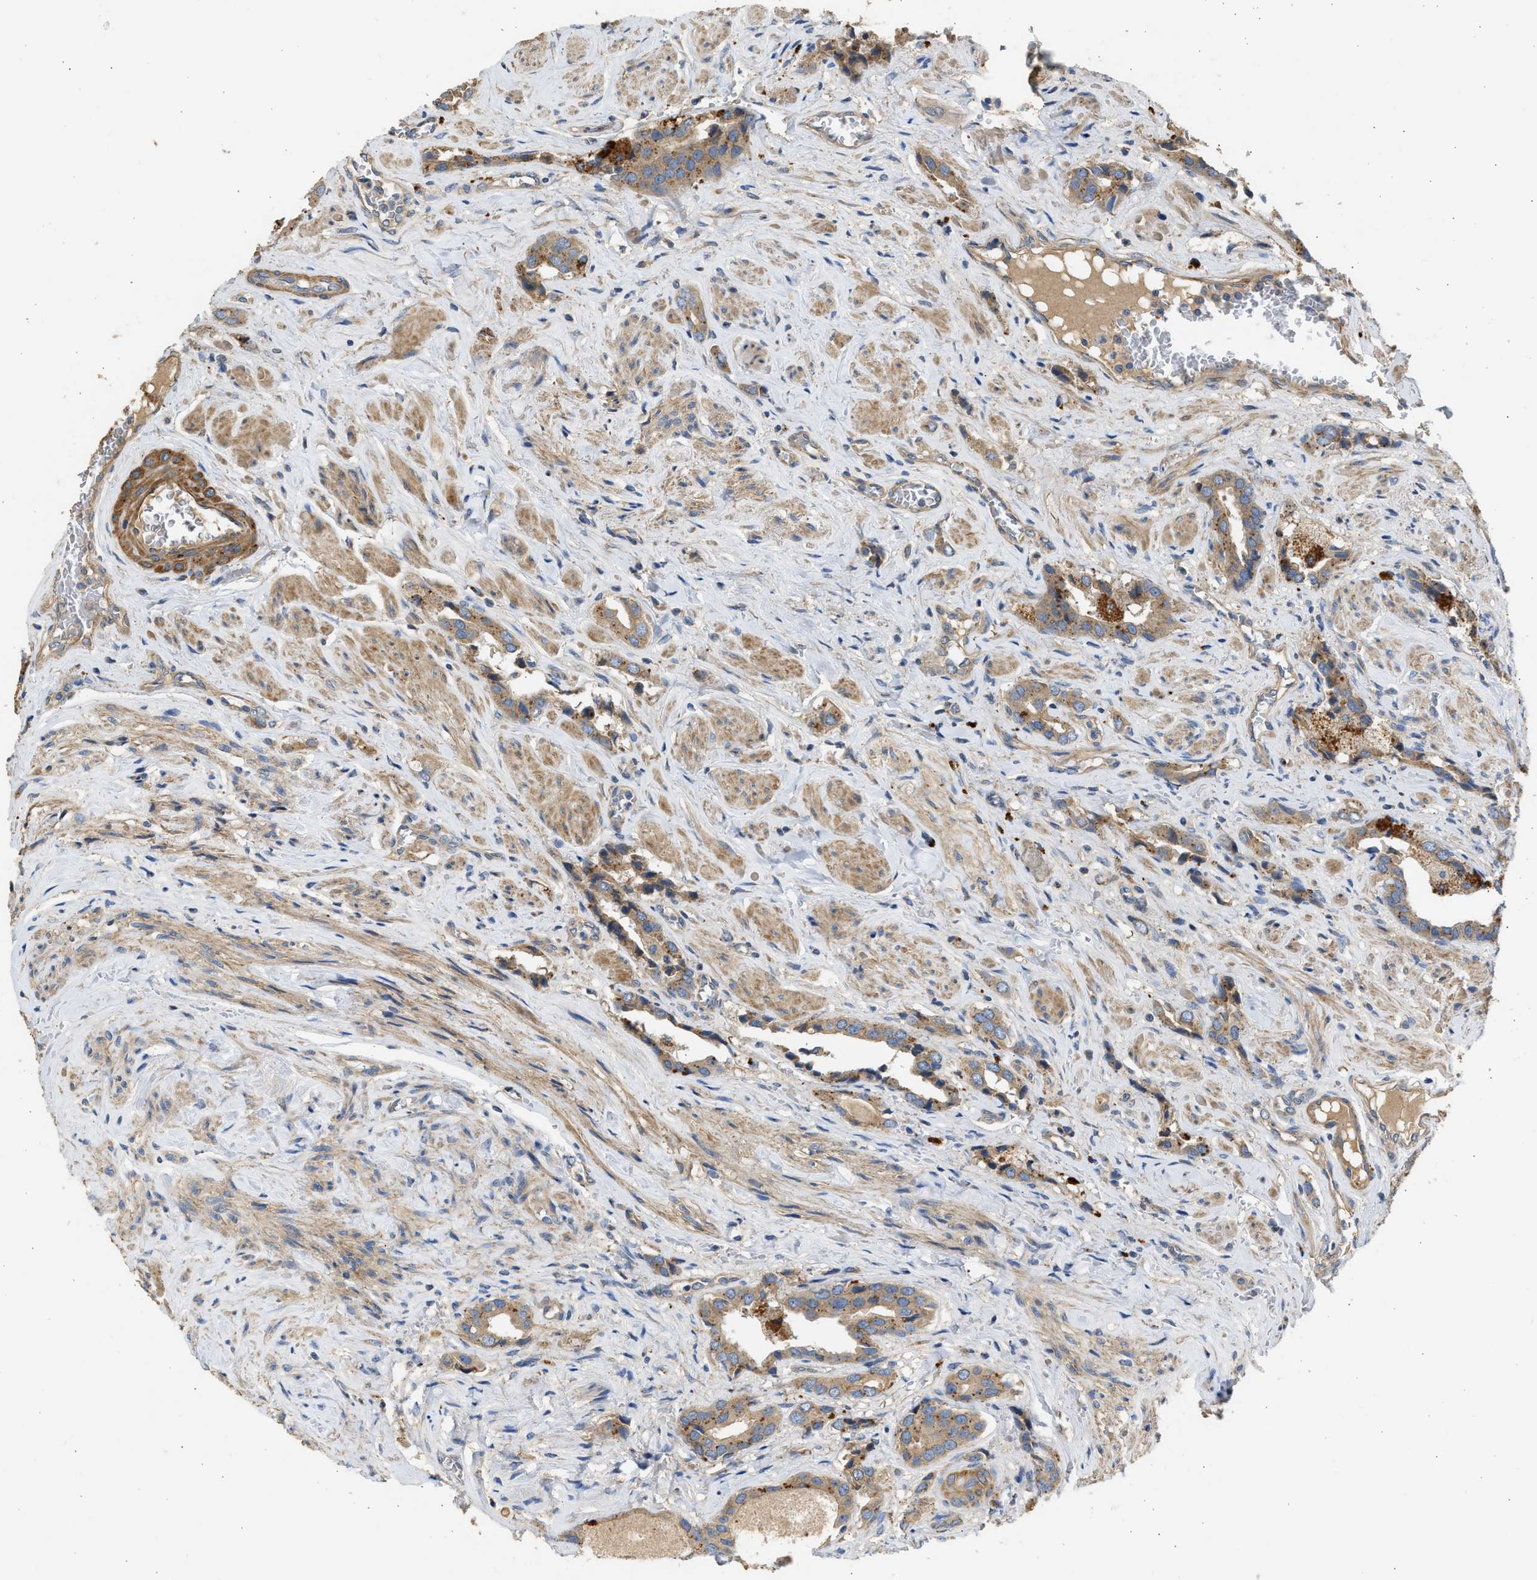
{"staining": {"intensity": "moderate", "quantity": ">75%", "location": "cytoplasmic/membranous"}, "tissue": "prostate cancer", "cell_type": "Tumor cells", "image_type": "cancer", "snomed": [{"axis": "morphology", "description": "Adenocarcinoma, High grade"}, {"axis": "topography", "description": "Prostate"}], "caption": "Prostate high-grade adenocarcinoma was stained to show a protein in brown. There is medium levels of moderate cytoplasmic/membranous staining in about >75% of tumor cells.", "gene": "CSRNP2", "patient": {"sex": "male", "age": 52}}